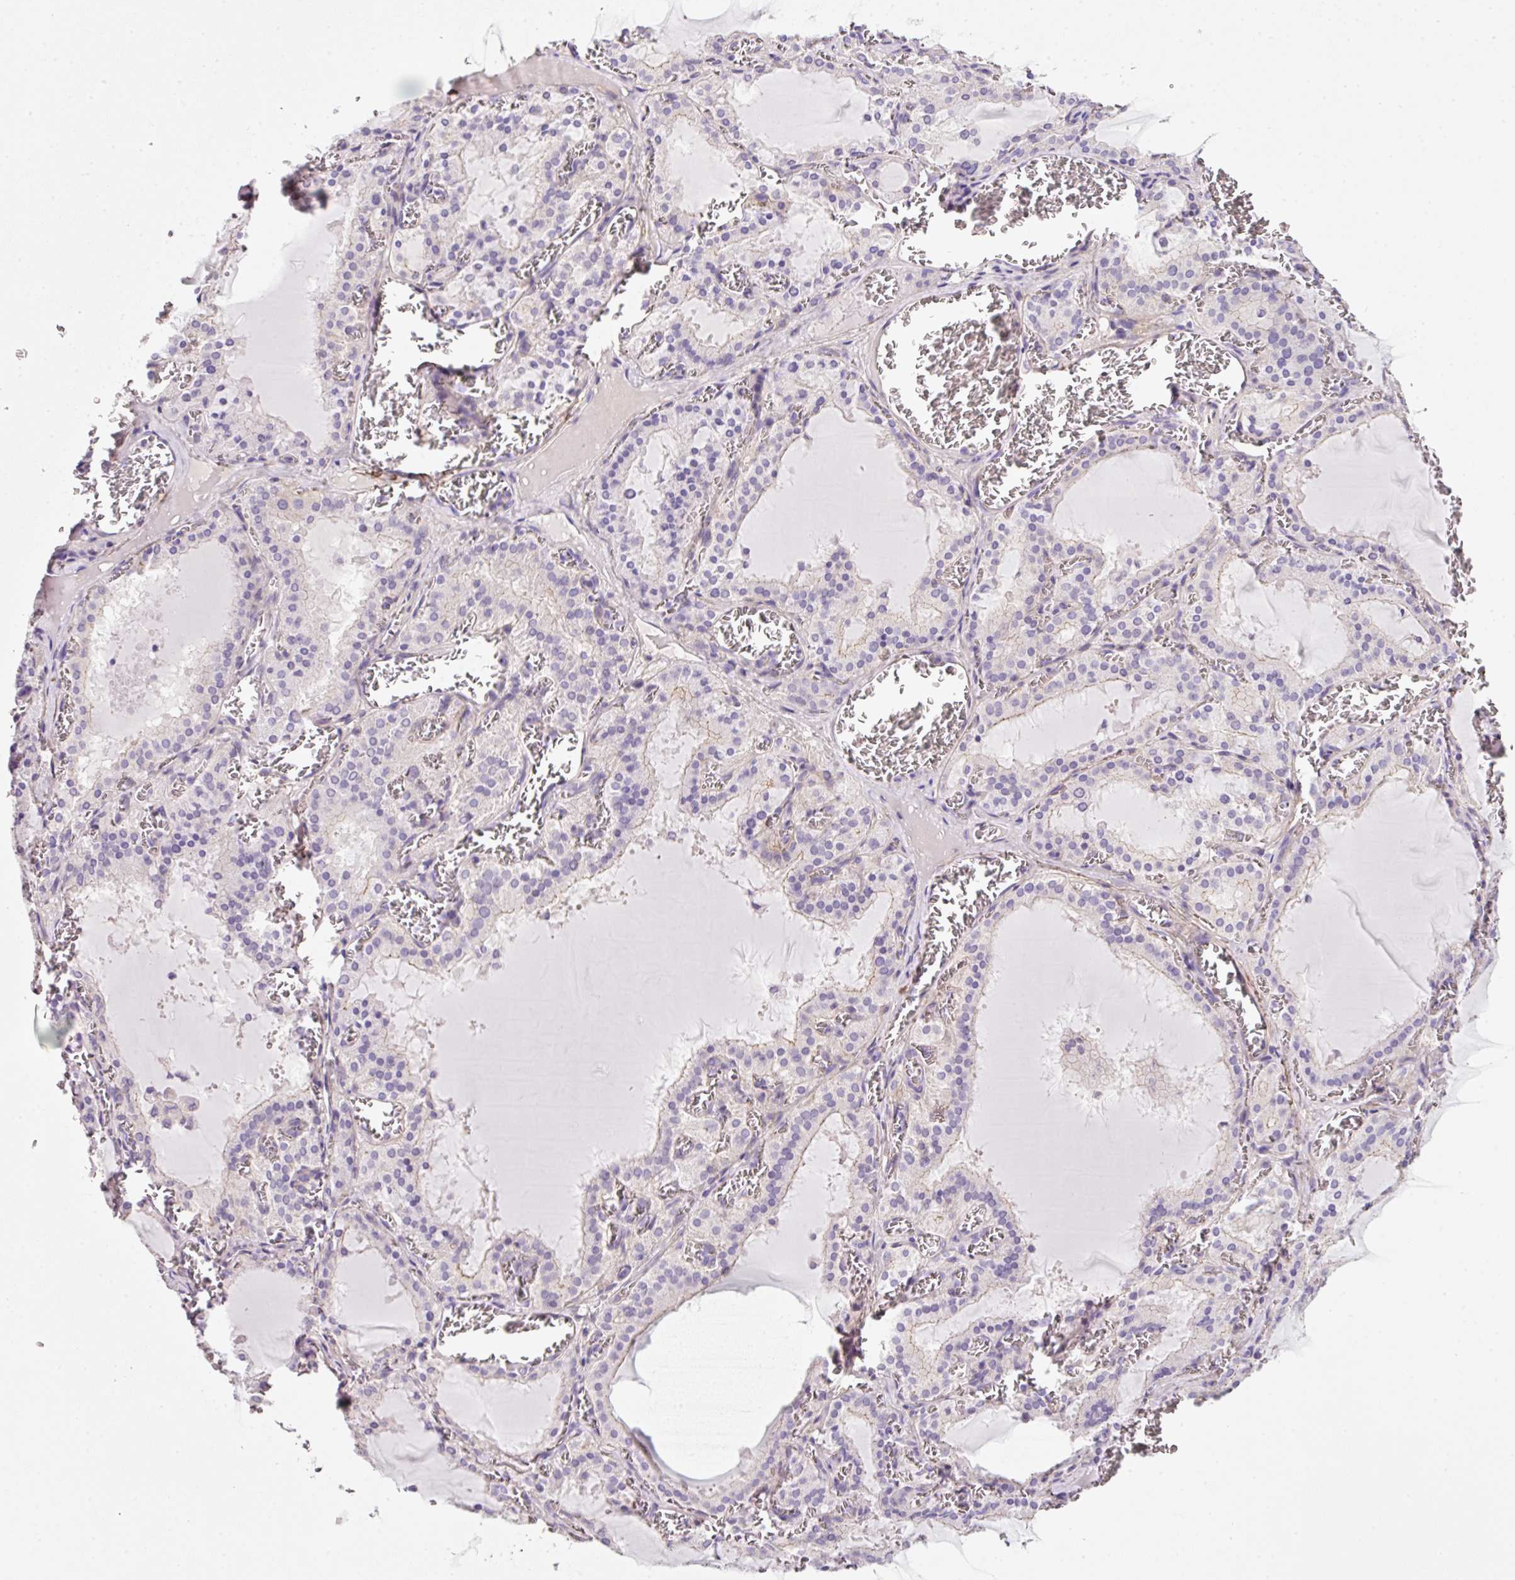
{"staining": {"intensity": "negative", "quantity": "none", "location": "none"}, "tissue": "thyroid gland", "cell_type": "Glandular cells", "image_type": "normal", "snomed": [{"axis": "morphology", "description": "Normal tissue, NOS"}, {"axis": "topography", "description": "Thyroid gland"}], "caption": "Micrograph shows no protein staining in glandular cells of normal thyroid gland.", "gene": "SOS2", "patient": {"sex": "female", "age": 30}}